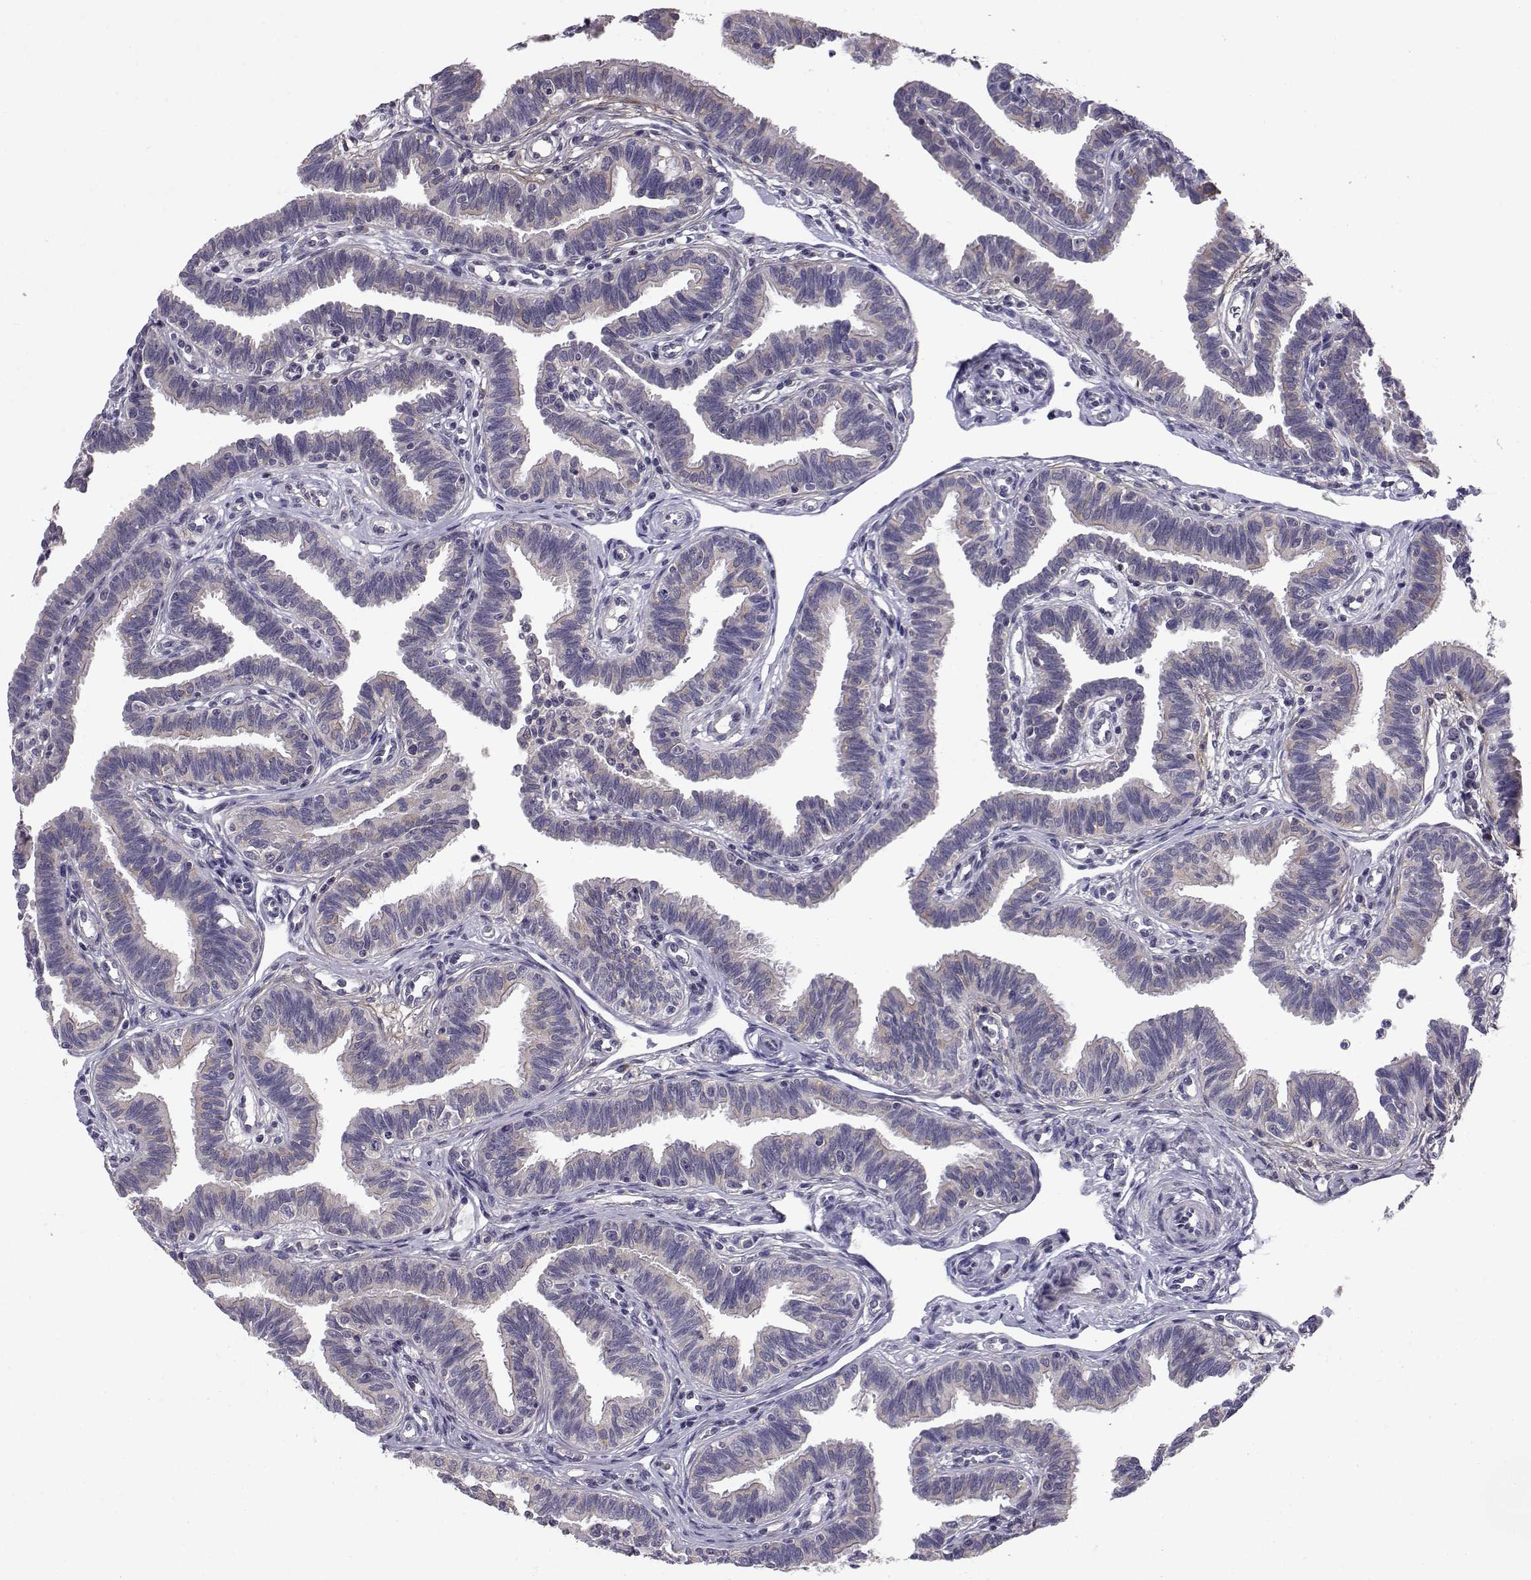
{"staining": {"intensity": "weak", "quantity": "25%-75%", "location": "cytoplasmic/membranous"}, "tissue": "fallopian tube", "cell_type": "Glandular cells", "image_type": "normal", "snomed": [{"axis": "morphology", "description": "Normal tissue, NOS"}, {"axis": "topography", "description": "Fallopian tube"}], "caption": "Approximately 25%-75% of glandular cells in normal fallopian tube reveal weak cytoplasmic/membranous protein positivity as visualized by brown immunohistochemical staining.", "gene": "PEX5L", "patient": {"sex": "female", "age": 36}}